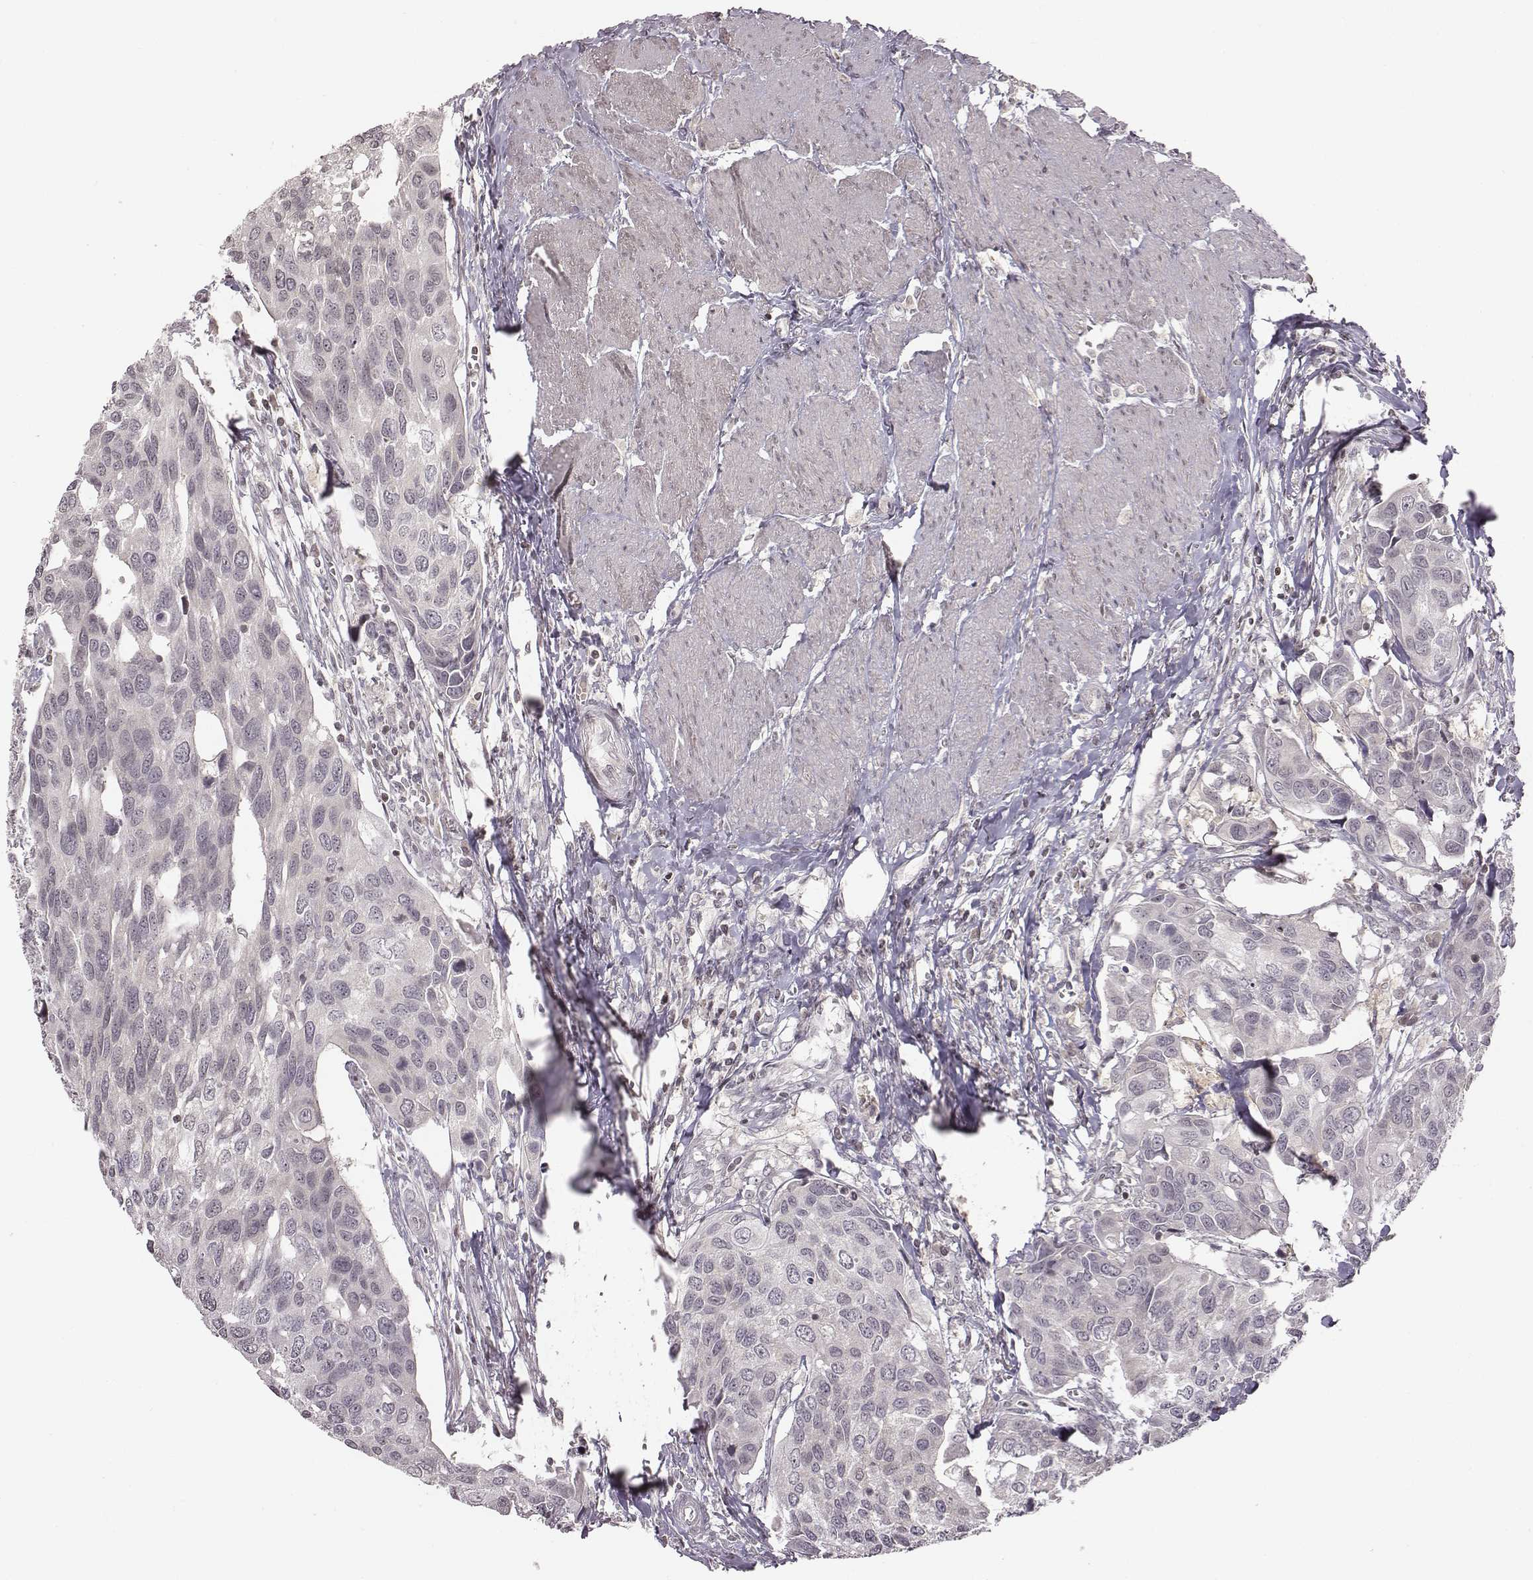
{"staining": {"intensity": "negative", "quantity": "none", "location": "none"}, "tissue": "urothelial cancer", "cell_type": "Tumor cells", "image_type": "cancer", "snomed": [{"axis": "morphology", "description": "Urothelial carcinoma, High grade"}, {"axis": "topography", "description": "Urinary bladder"}], "caption": "High magnification brightfield microscopy of urothelial cancer stained with DAB (brown) and counterstained with hematoxylin (blue): tumor cells show no significant expression.", "gene": "GRM4", "patient": {"sex": "male", "age": 60}}